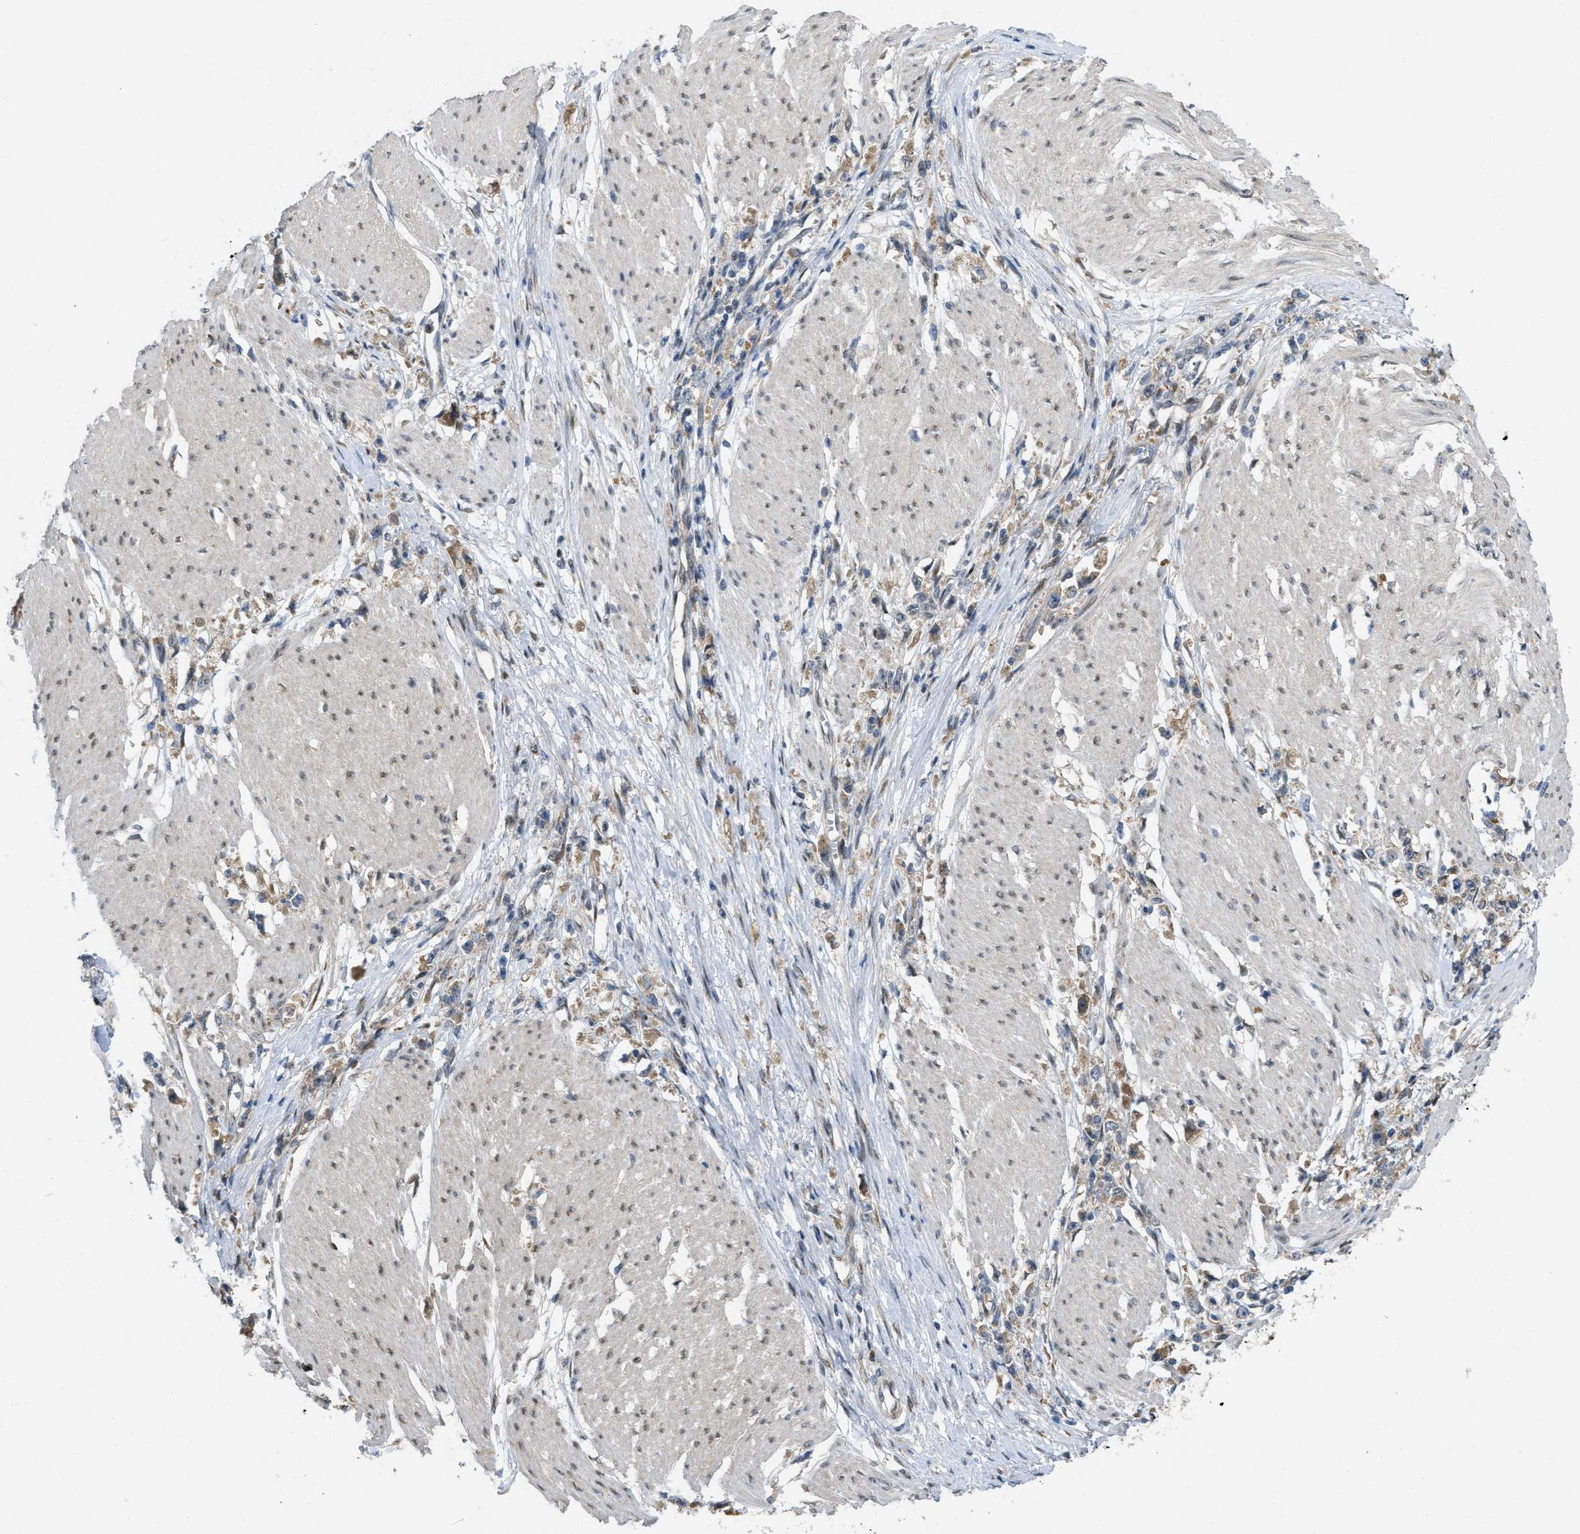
{"staining": {"intensity": "weak", "quantity": ">75%", "location": "cytoplasmic/membranous"}, "tissue": "stomach cancer", "cell_type": "Tumor cells", "image_type": "cancer", "snomed": [{"axis": "morphology", "description": "Adenocarcinoma, NOS"}, {"axis": "topography", "description": "Stomach"}], "caption": "Tumor cells exhibit low levels of weak cytoplasmic/membranous staining in approximately >75% of cells in human adenocarcinoma (stomach).", "gene": "IFNLR1", "patient": {"sex": "female", "age": 59}}